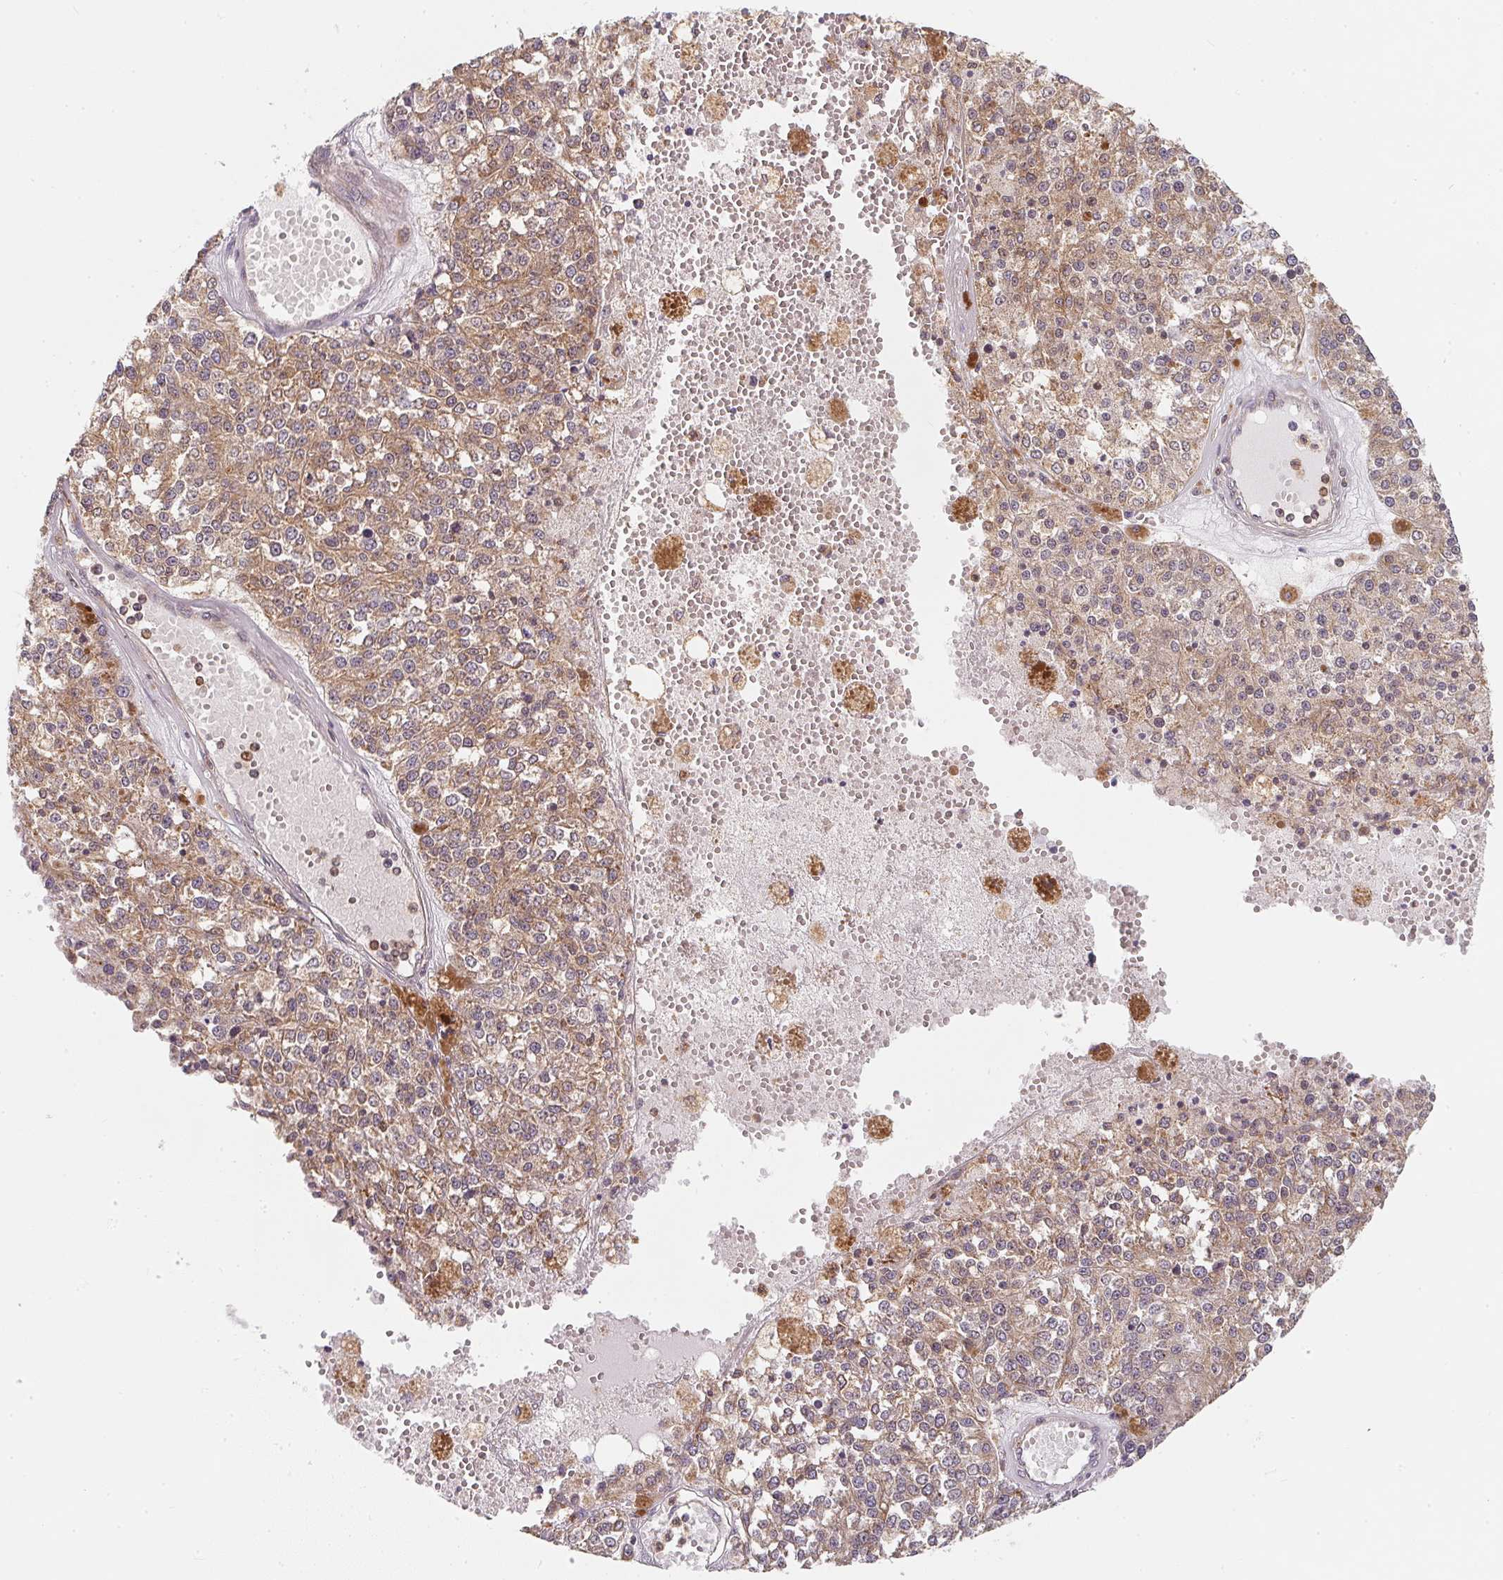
{"staining": {"intensity": "weak", "quantity": ">75%", "location": "cytoplasmic/membranous"}, "tissue": "melanoma", "cell_type": "Tumor cells", "image_type": "cancer", "snomed": [{"axis": "morphology", "description": "Malignant melanoma, Metastatic site"}, {"axis": "topography", "description": "Lymph node"}], "caption": "Weak cytoplasmic/membranous positivity is present in approximately >75% of tumor cells in malignant melanoma (metastatic site). Using DAB (3,3'-diaminobenzidine) (brown) and hematoxylin (blue) stains, captured at high magnification using brightfield microscopy.", "gene": "ANKRD13A", "patient": {"sex": "female", "age": 64}}